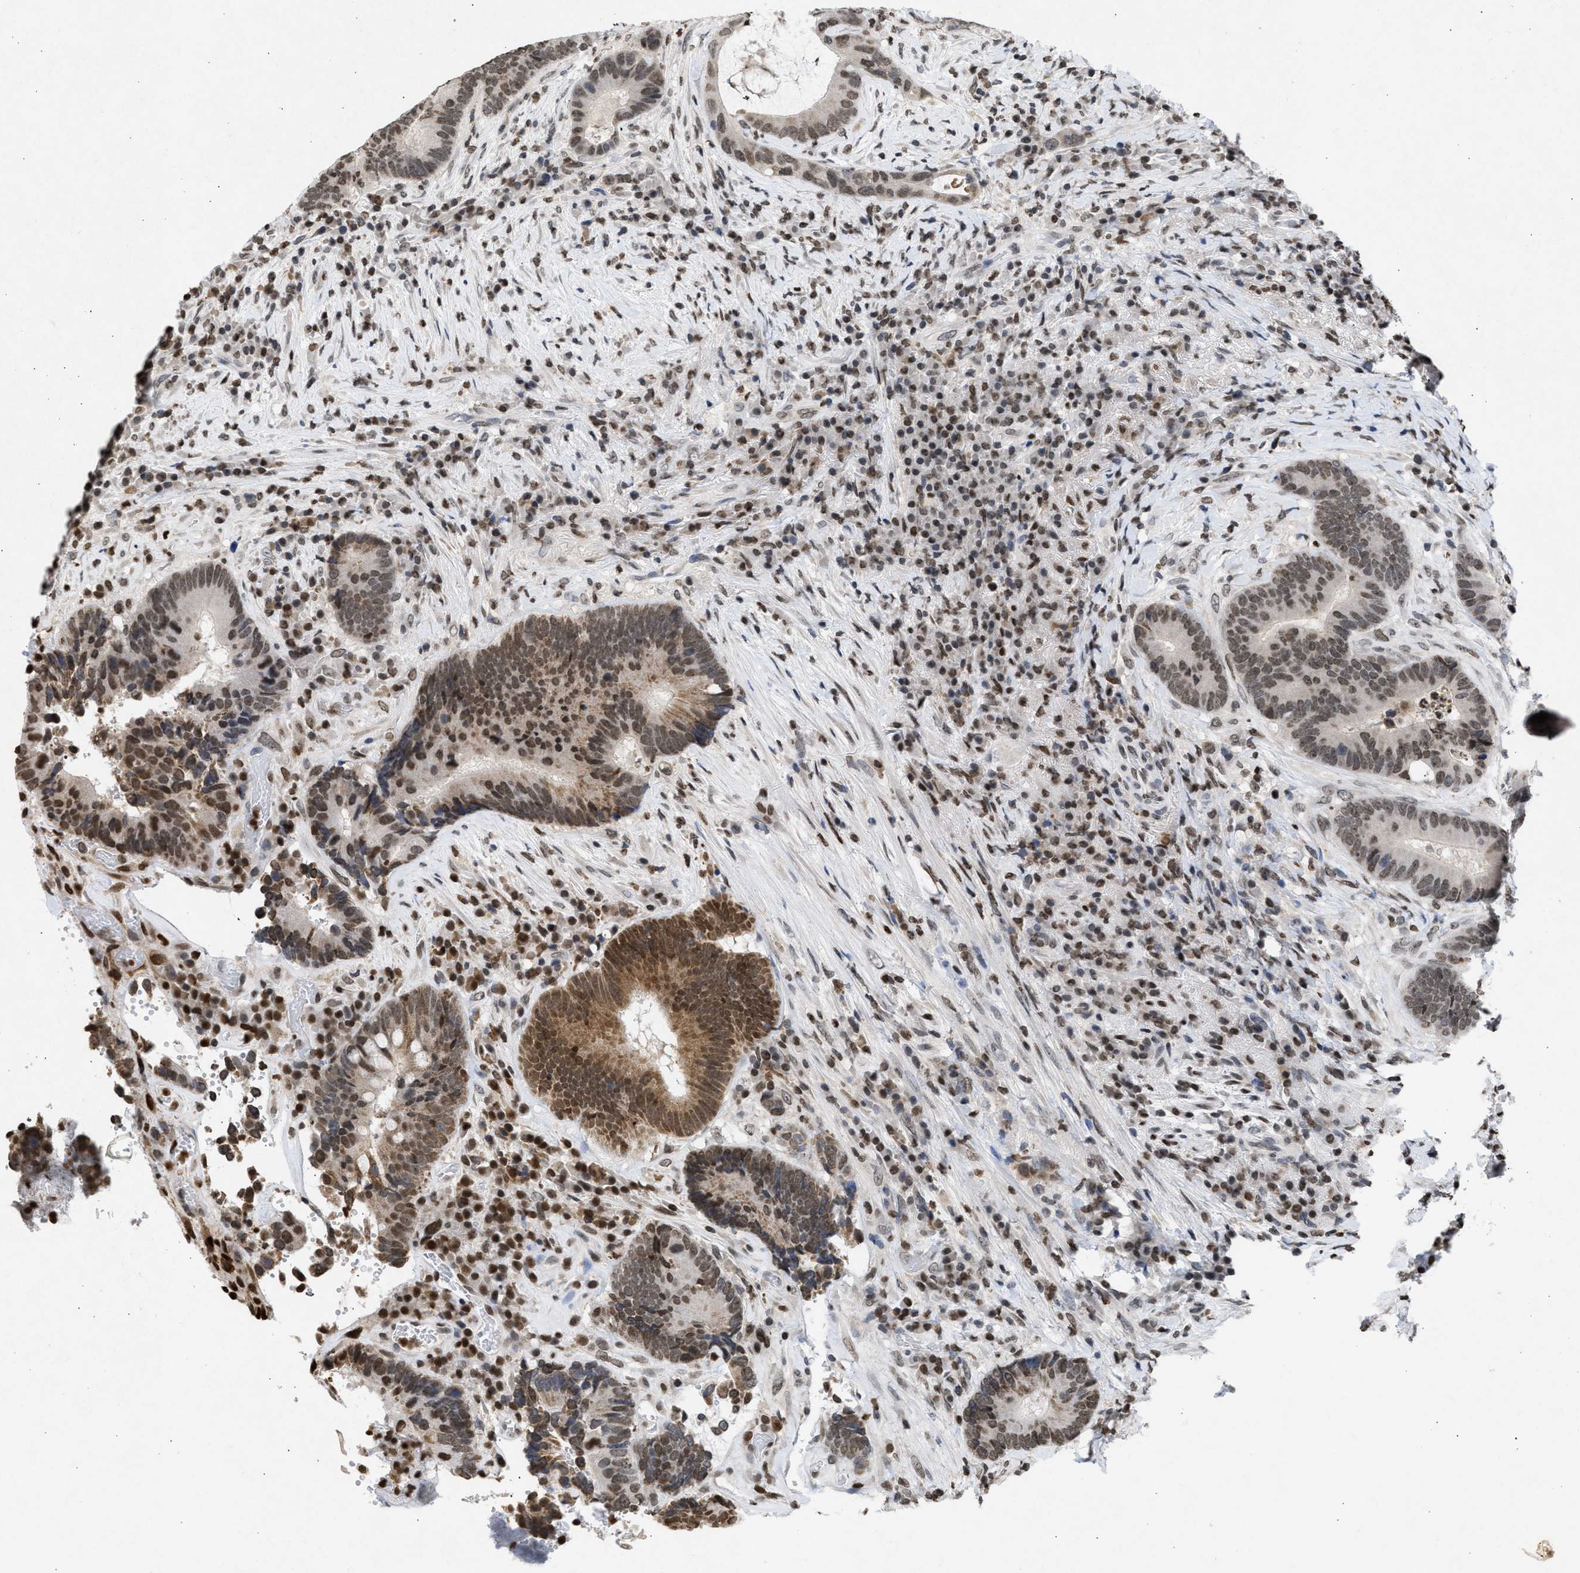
{"staining": {"intensity": "moderate", "quantity": "25%-75%", "location": "cytoplasmic/membranous,nuclear"}, "tissue": "colorectal cancer", "cell_type": "Tumor cells", "image_type": "cancer", "snomed": [{"axis": "morphology", "description": "Adenocarcinoma, NOS"}, {"axis": "topography", "description": "Rectum"}], "caption": "Adenocarcinoma (colorectal) stained with DAB (3,3'-diaminobenzidine) immunohistochemistry exhibits medium levels of moderate cytoplasmic/membranous and nuclear staining in approximately 25%-75% of tumor cells.", "gene": "NUP35", "patient": {"sex": "female", "age": 89}}